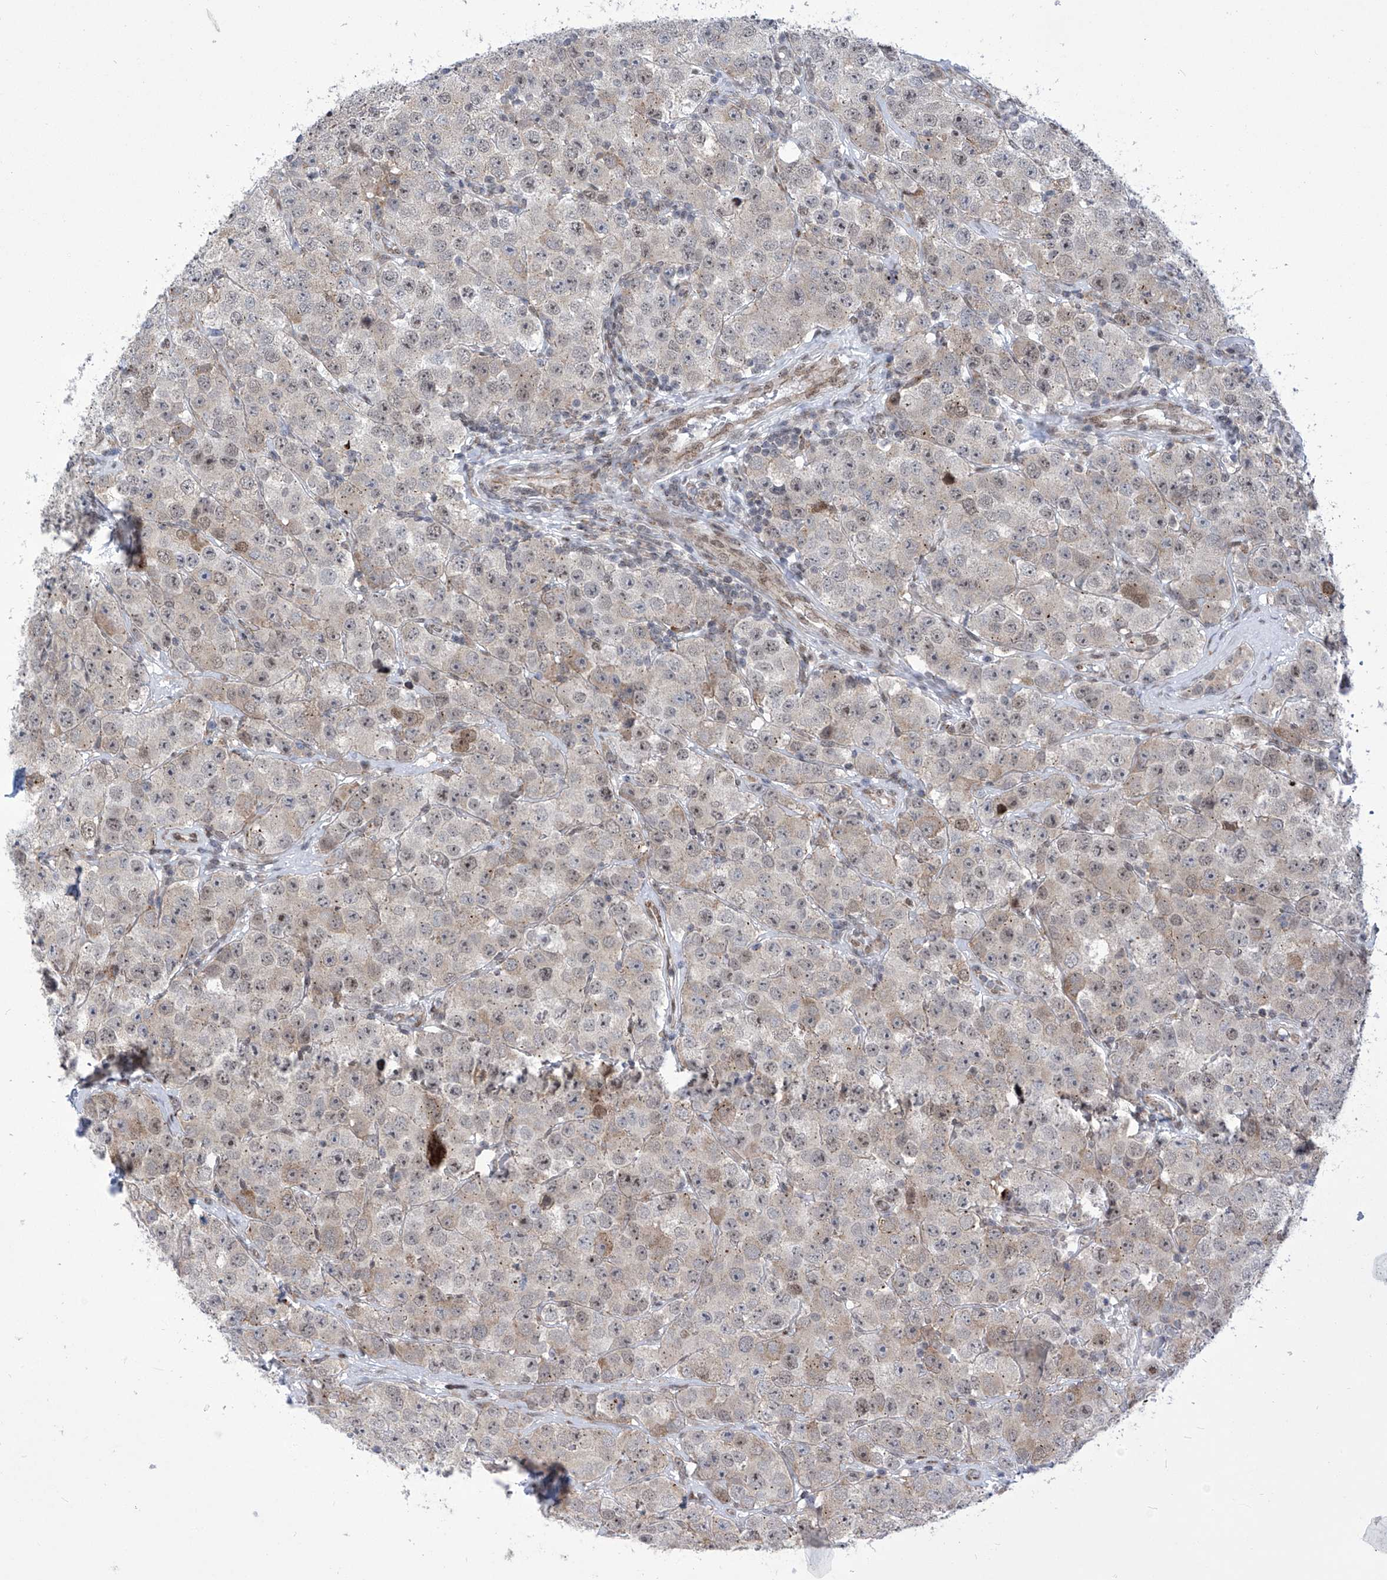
{"staining": {"intensity": "weak", "quantity": "<25%", "location": "nuclear"}, "tissue": "testis cancer", "cell_type": "Tumor cells", "image_type": "cancer", "snomed": [{"axis": "morphology", "description": "Seminoma, NOS"}, {"axis": "topography", "description": "Testis"}], "caption": "The immunohistochemistry (IHC) histopathology image has no significant positivity in tumor cells of seminoma (testis) tissue. Brightfield microscopy of immunohistochemistry stained with DAB (3,3'-diaminobenzidine) (brown) and hematoxylin (blue), captured at high magnification.", "gene": "CEP290", "patient": {"sex": "male", "age": 28}}